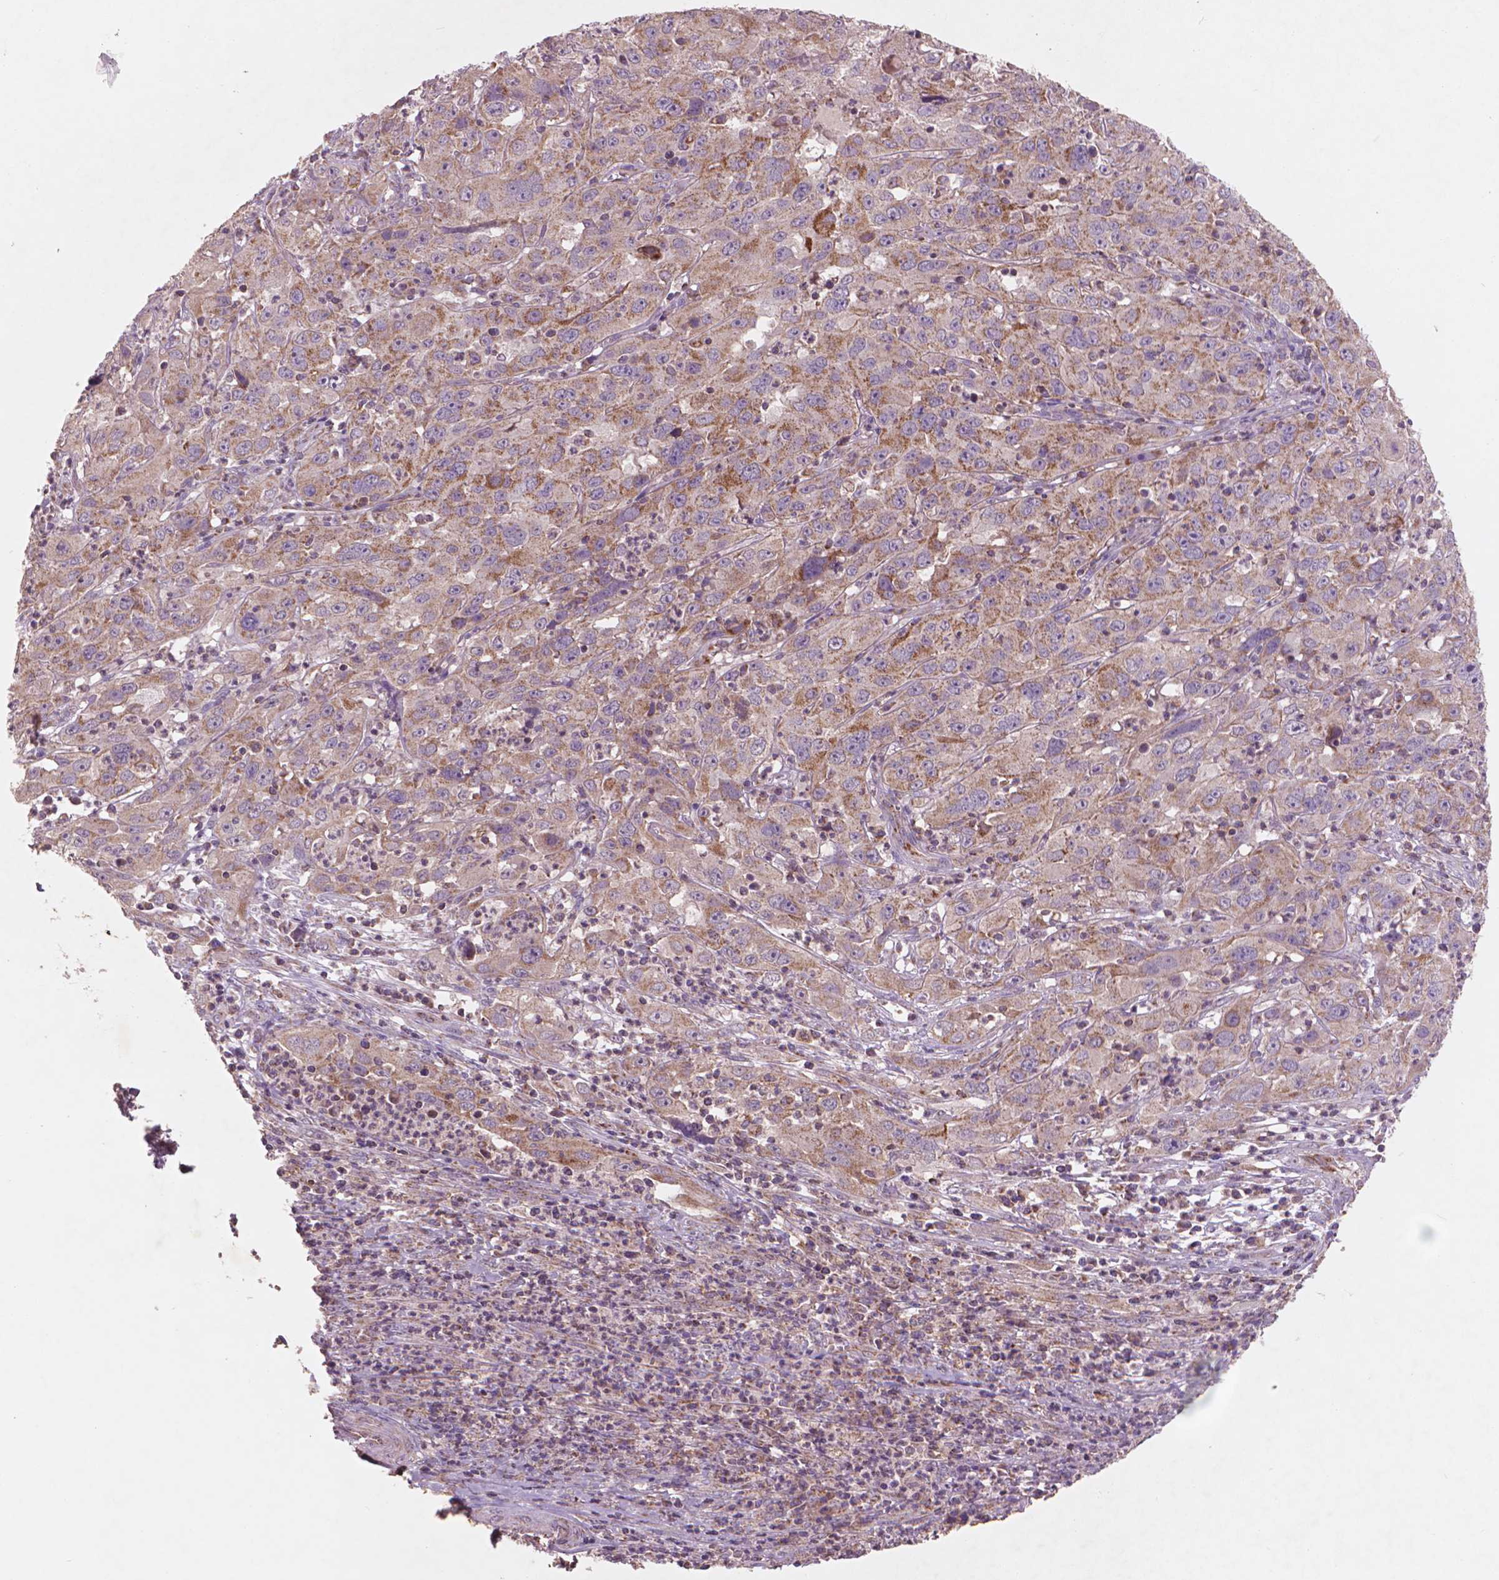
{"staining": {"intensity": "moderate", "quantity": "25%-75%", "location": "cytoplasmic/membranous"}, "tissue": "cervical cancer", "cell_type": "Tumor cells", "image_type": "cancer", "snomed": [{"axis": "morphology", "description": "Squamous cell carcinoma, NOS"}, {"axis": "topography", "description": "Cervix"}], "caption": "This photomicrograph exhibits cervical squamous cell carcinoma stained with immunohistochemistry to label a protein in brown. The cytoplasmic/membranous of tumor cells show moderate positivity for the protein. Nuclei are counter-stained blue.", "gene": "NLRX1", "patient": {"sex": "female", "age": 32}}